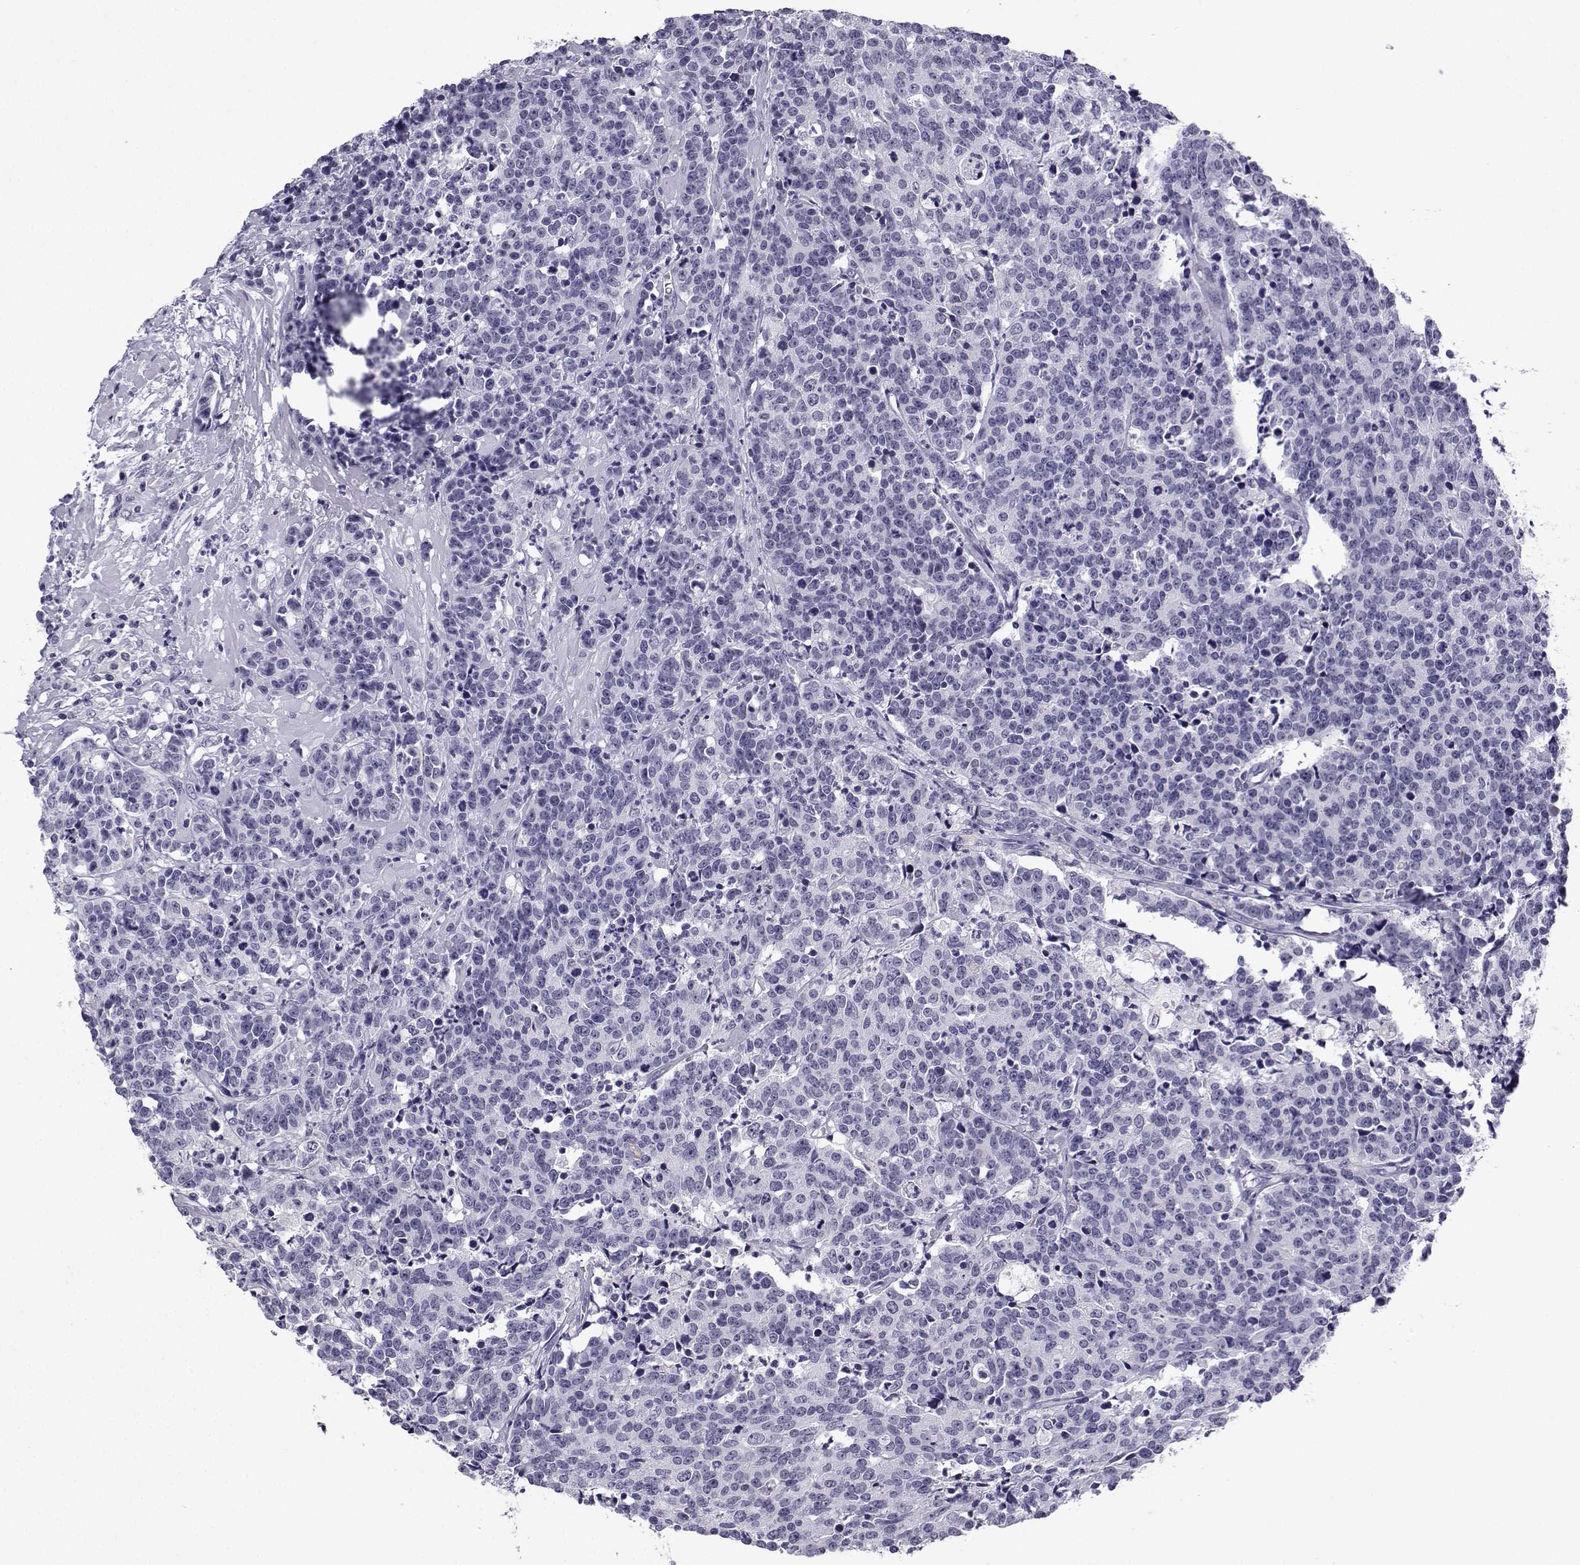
{"staining": {"intensity": "negative", "quantity": "none", "location": "none"}, "tissue": "prostate cancer", "cell_type": "Tumor cells", "image_type": "cancer", "snomed": [{"axis": "morphology", "description": "Adenocarcinoma, NOS"}, {"axis": "topography", "description": "Prostate"}], "caption": "Histopathology image shows no significant protein expression in tumor cells of prostate cancer.", "gene": "MRGBP", "patient": {"sex": "male", "age": 67}}